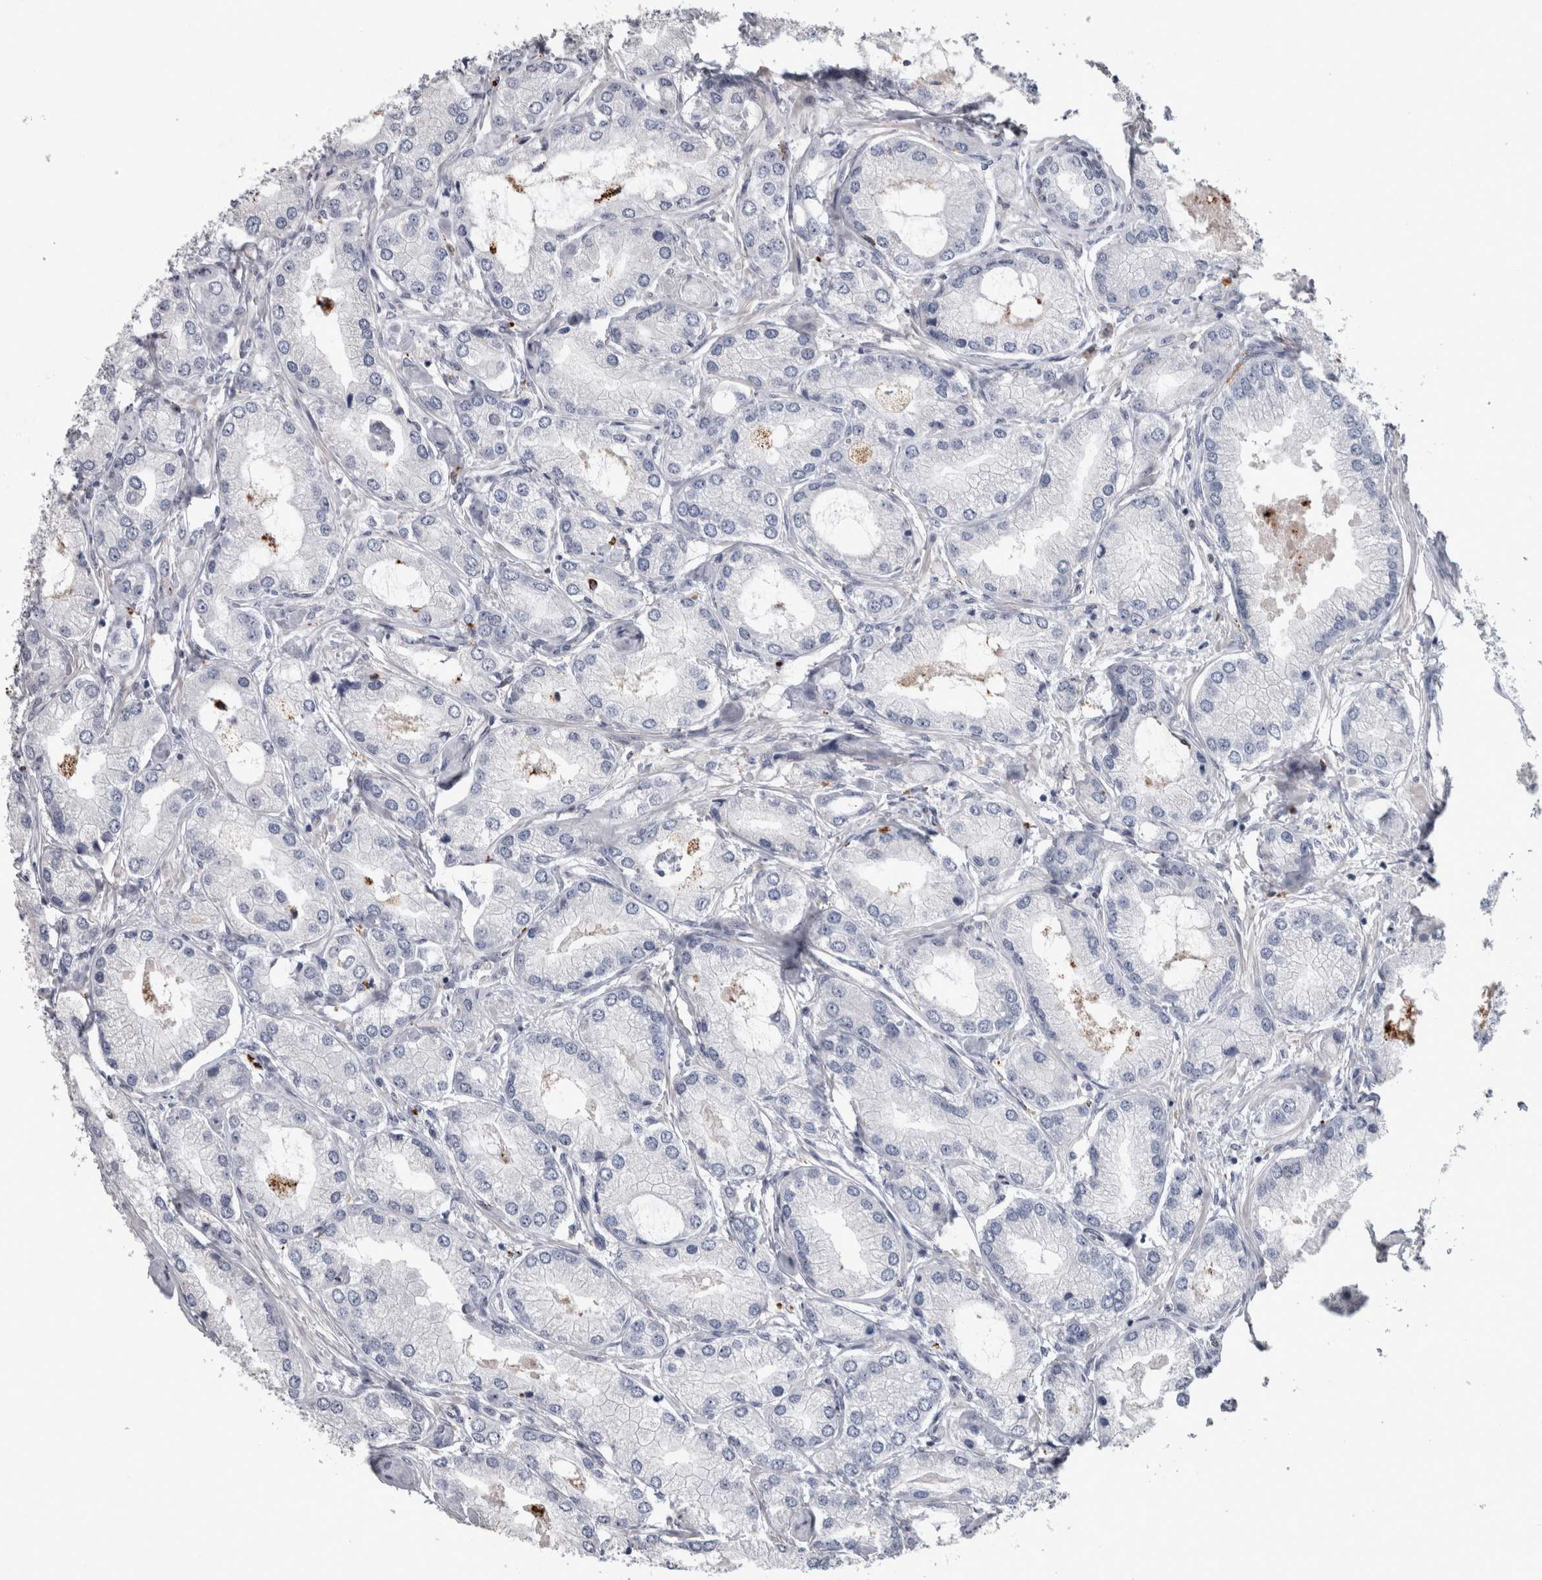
{"staining": {"intensity": "negative", "quantity": "none", "location": "none"}, "tissue": "prostate cancer", "cell_type": "Tumor cells", "image_type": "cancer", "snomed": [{"axis": "morphology", "description": "Adenocarcinoma, Low grade"}, {"axis": "topography", "description": "Prostate"}], "caption": "Immunohistochemistry histopathology image of neoplastic tissue: human prostate cancer stained with DAB demonstrates no significant protein positivity in tumor cells.", "gene": "POLD2", "patient": {"sex": "male", "age": 62}}